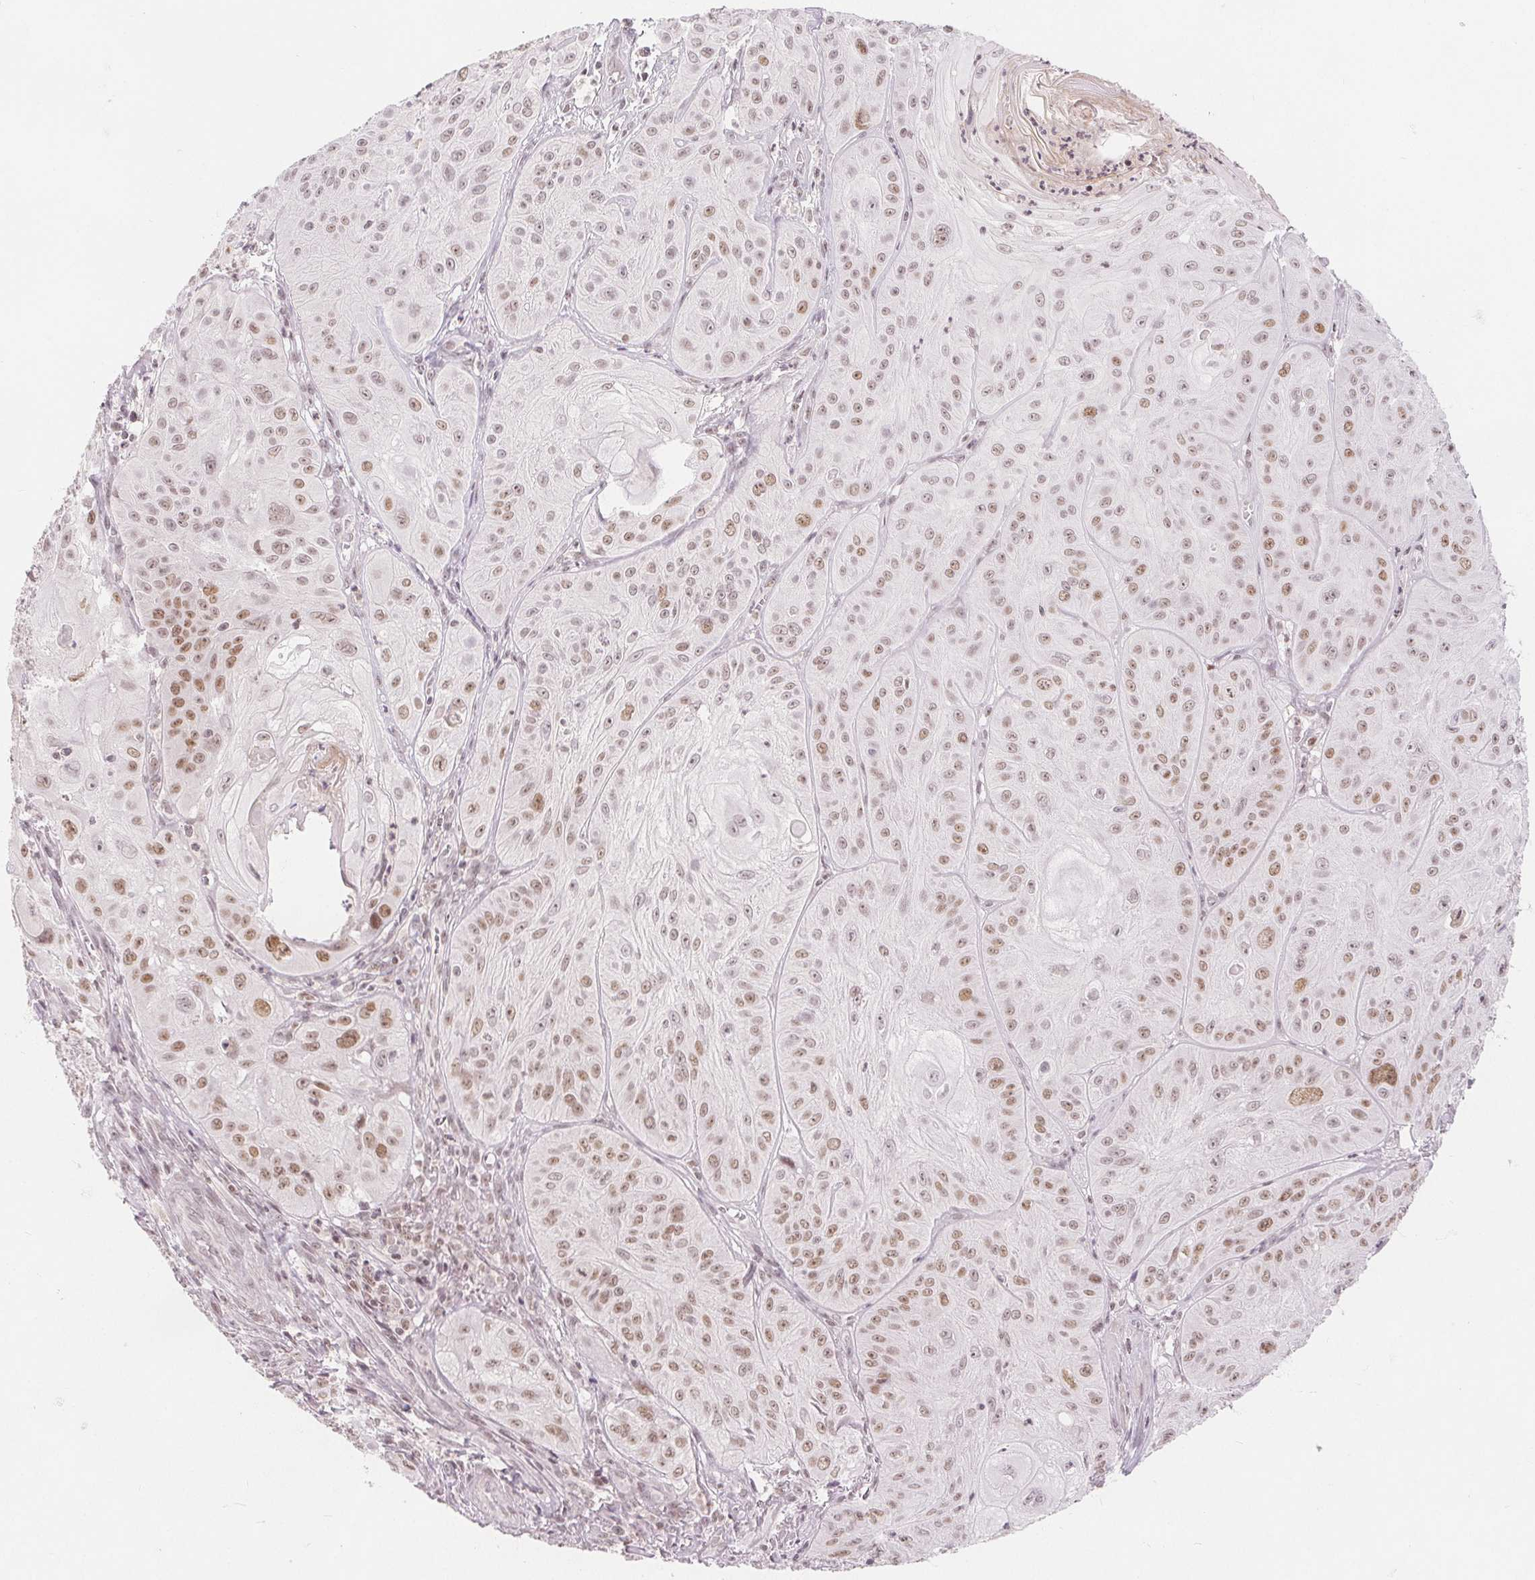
{"staining": {"intensity": "moderate", "quantity": ">75%", "location": "nuclear"}, "tissue": "skin cancer", "cell_type": "Tumor cells", "image_type": "cancer", "snomed": [{"axis": "morphology", "description": "Squamous cell carcinoma, NOS"}, {"axis": "topography", "description": "Skin"}], "caption": "Human skin squamous cell carcinoma stained with a protein marker demonstrates moderate staining in tumor cells.", "gene": "DEK", "patient": {"sex": "male", "age": 85}}